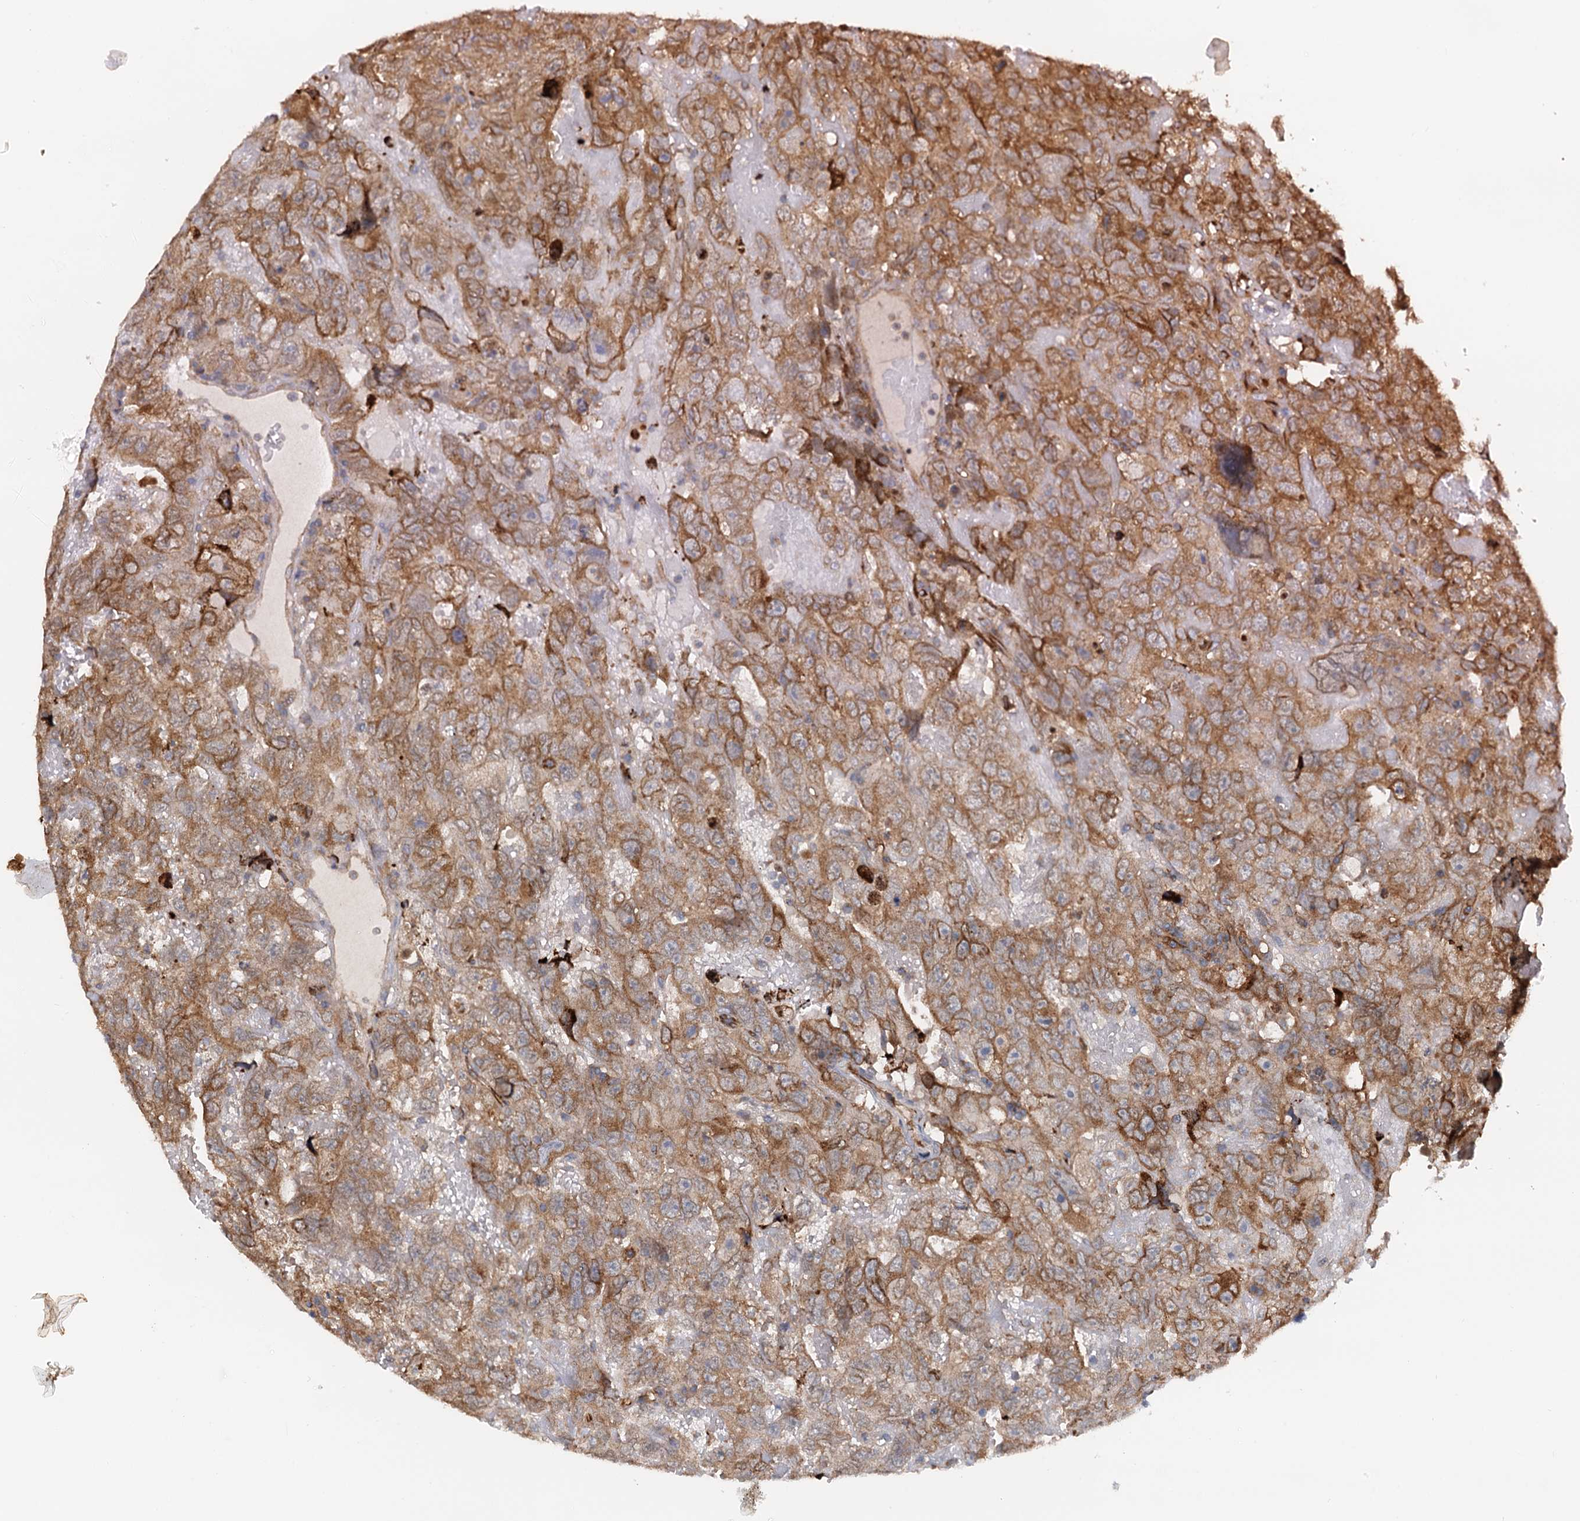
{"staining": {"intensity": "moderate", "quantity": ">75%", "location": "cytoplasmic/membranous"}, "tissue": "testis cancer", "cell_type": "Tumor cells", "image_type": "cancer", "snomed": [{"axis": "morphology", "description": "Carcinoma, Embryonal, NOS"}, {"axis": "topography", "description": "Testis"}], "caption": "Immunohistochemical staining of human testis embryonal carcinoma displays medium levels of moderate cytoplasmic/membranous staining in approximately >75% of tumor cells.", "gene": "NIPAL3", "patient": {"sex": "male", "age": 45}}